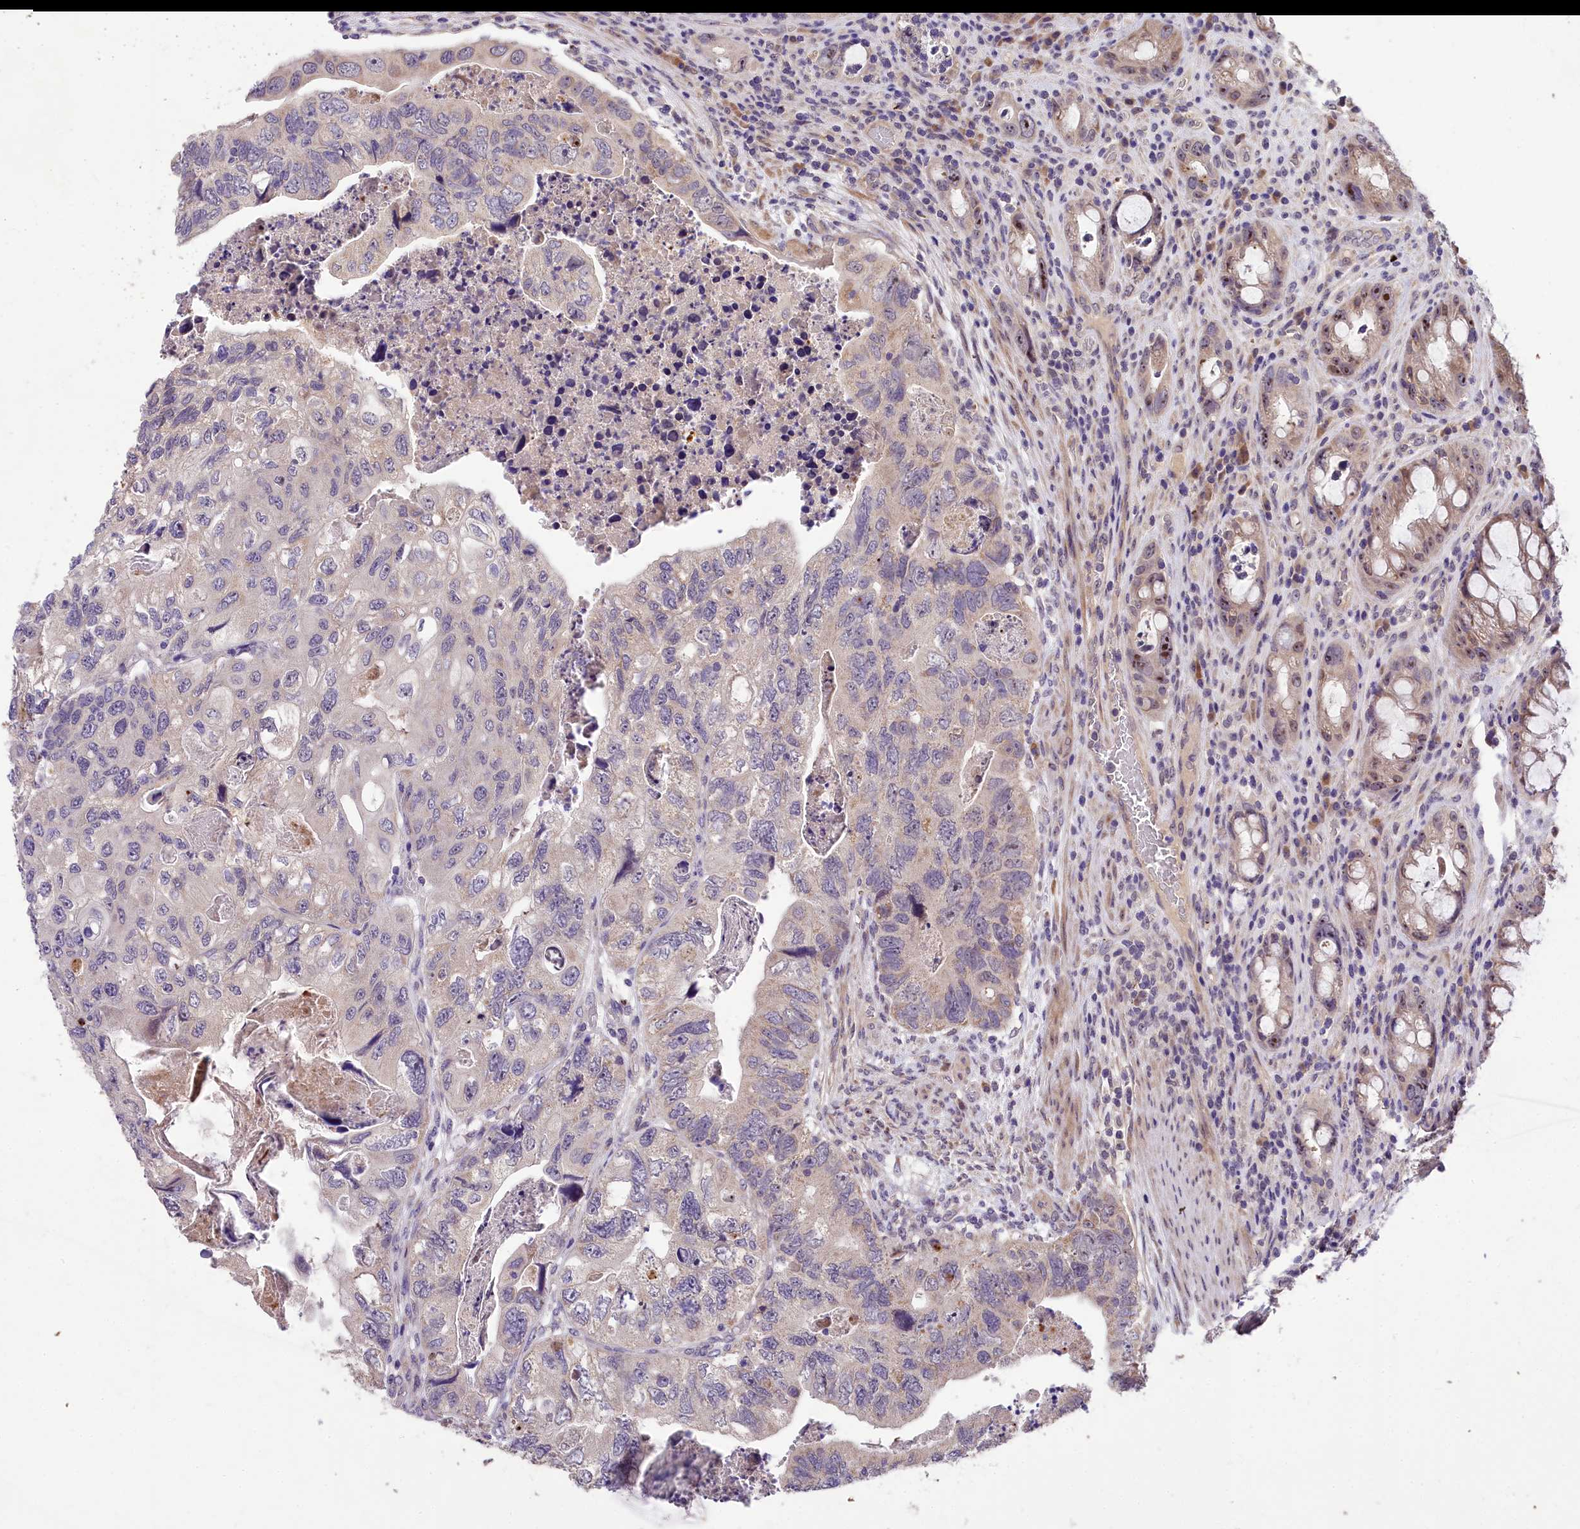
{"staining": {"intensity": "negative", "quantity": "none", "location": "none"}, "tissue": "colorectal cancer", "cell_type": "Tumor cells", "image_type": "cancer", "snomed": [{"axis": "morphology", "description": "Adenocarcinoma, NOS"}, {"axis": "topography", "description": "Rectum"}], "caption": "Adenocarcinoma (colorectal) stained for a protein using IHC displays no positivity tumor cells.", "gene": "ZNF333", "patient": {"sex": "male", "age": 63}}